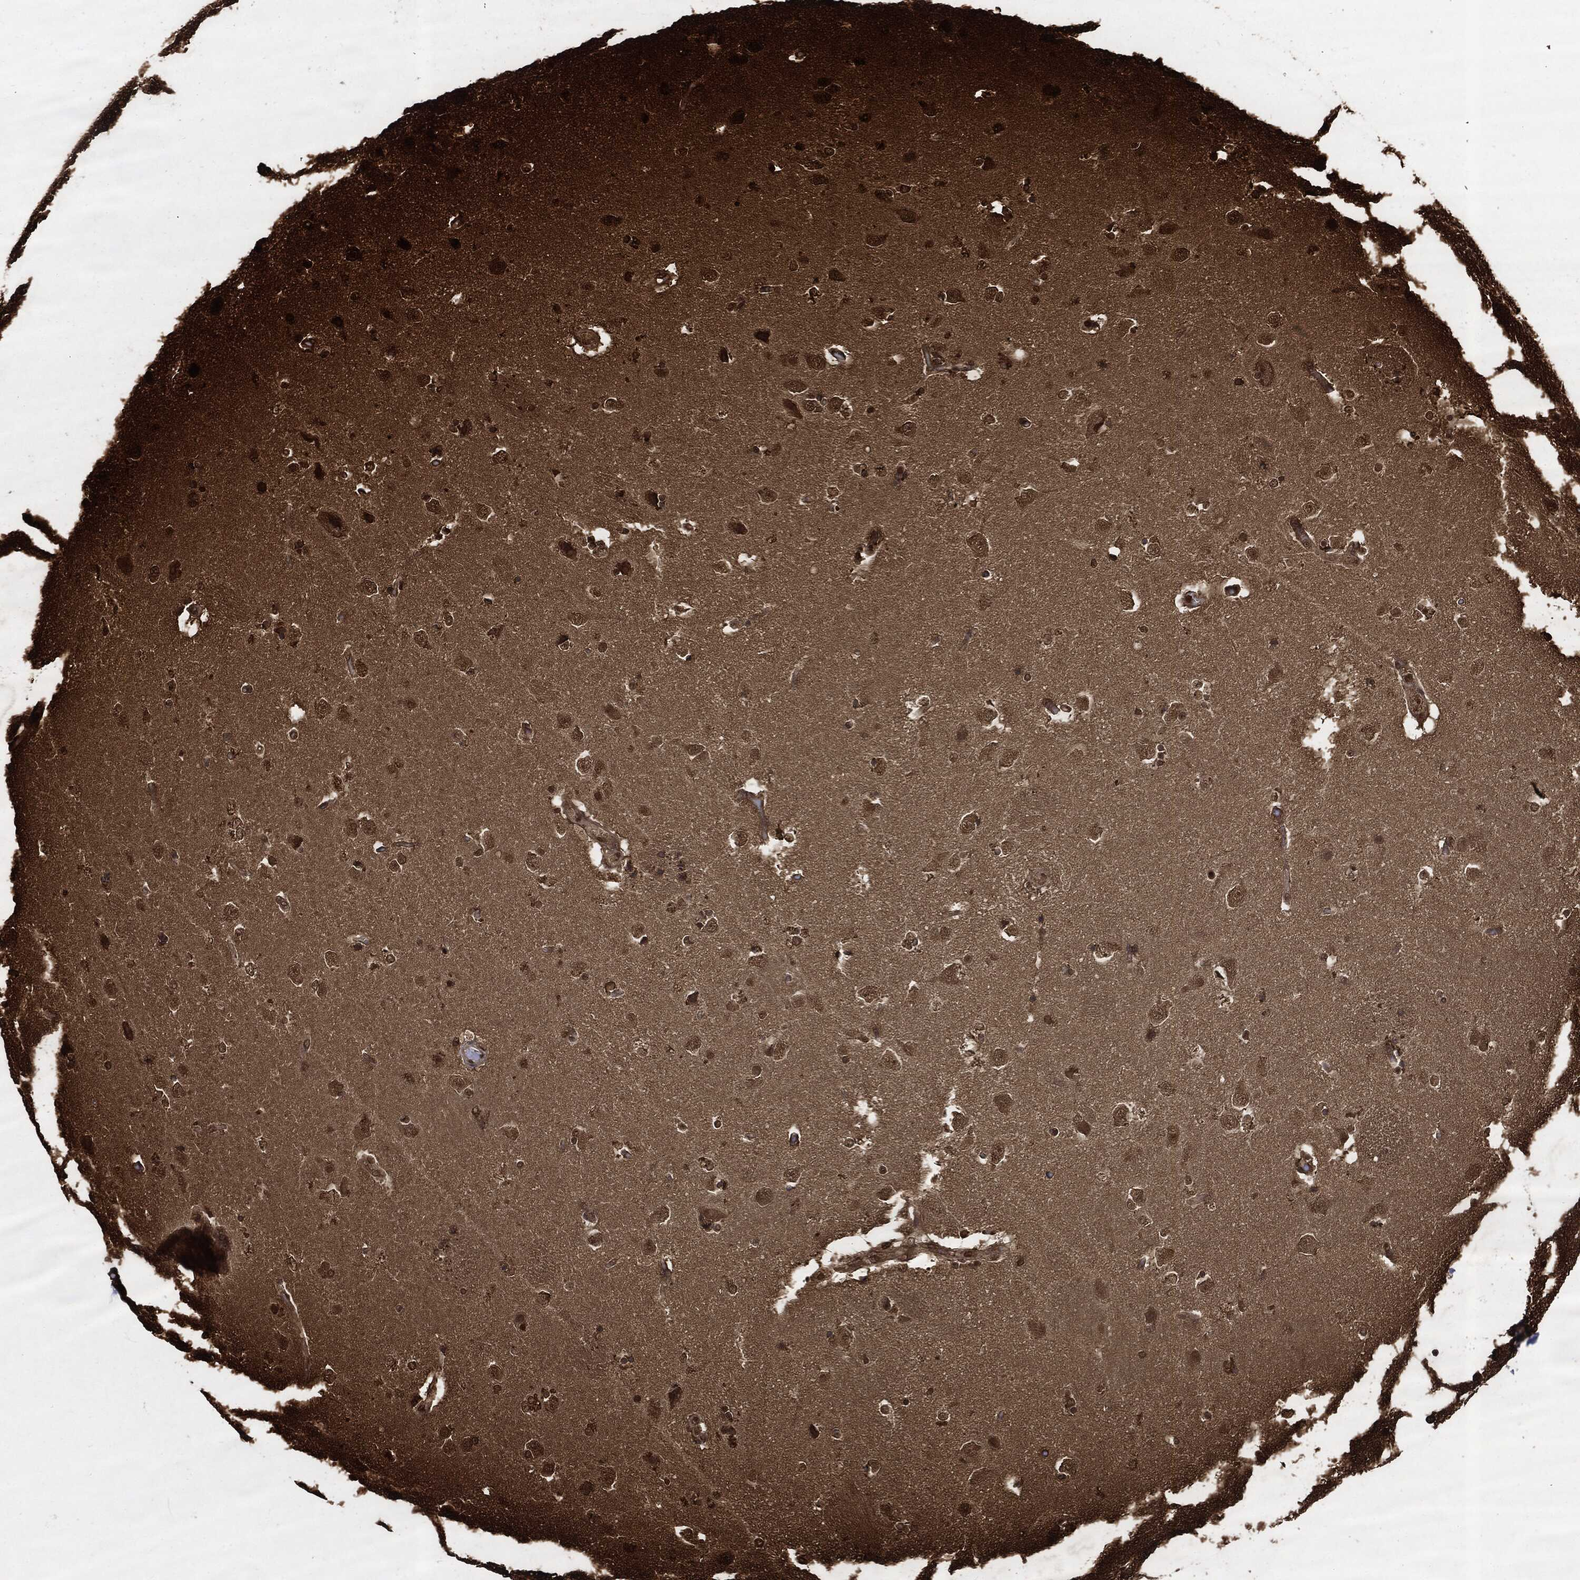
{"staining": {"intensity": "moderate", "quantity": "<25%", "location": "cytoplasmic/membranous,nuclear"}, "tissue": "caudate", "cell_type": "Glial cells", "image_type": "normal", "snomed": [{"axis": "morphology", "description": "Normal tissue, NOS"}, {"axis": "topography", "description": "Lateral ventricle wall"}], "caption": "Glial cells reveal moderate cytoplasmic/membranous,nuclear positivity in approximately <25% of cells in benign caudate. Immunohistochemistry (ihc) stains the protein of interest in brown and the nuclei are stained blue.", "gene": "YWHAB", "patient": {"sex": "male", "age": 51}}